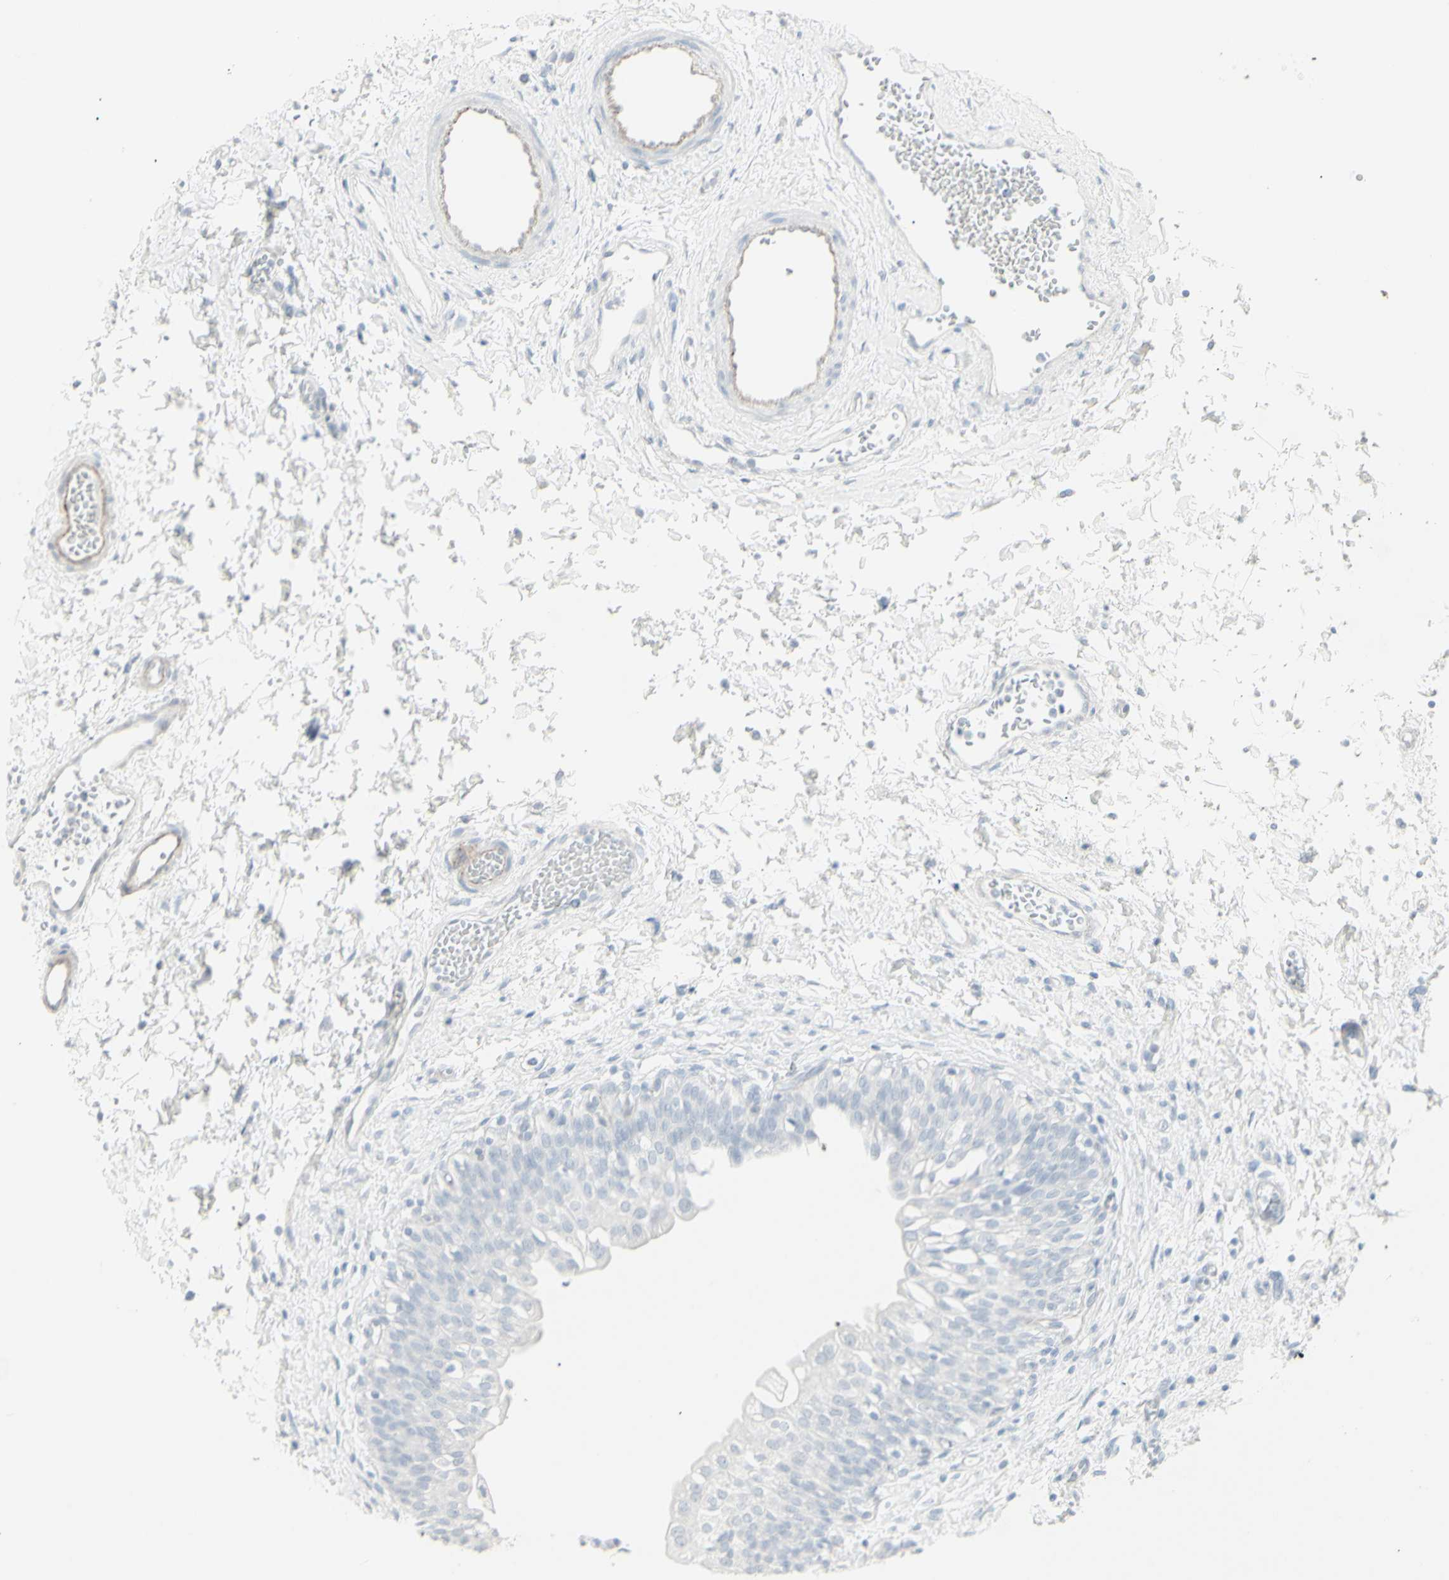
{"staining": {"intensity": "negative", "quantity": "none", "location": "none"}, "tissue": "urinary bladder", "cell_type": "Urothelial cells", "image_type": "normal", "snomed": [{"axis": "morphology", "description": "Normal tissue, NOS"}, {"axis": "topography", "description": "Urinary bladder"}], "caption": "High power microscopy image of an immunohistochemistry histopathology image of normal urinary bladder, revealing no significant expression in urothelial cells. Nuclei are stained in blue.", "gene": "YBX2", "patient": {"sex": "male", "age": 55}}